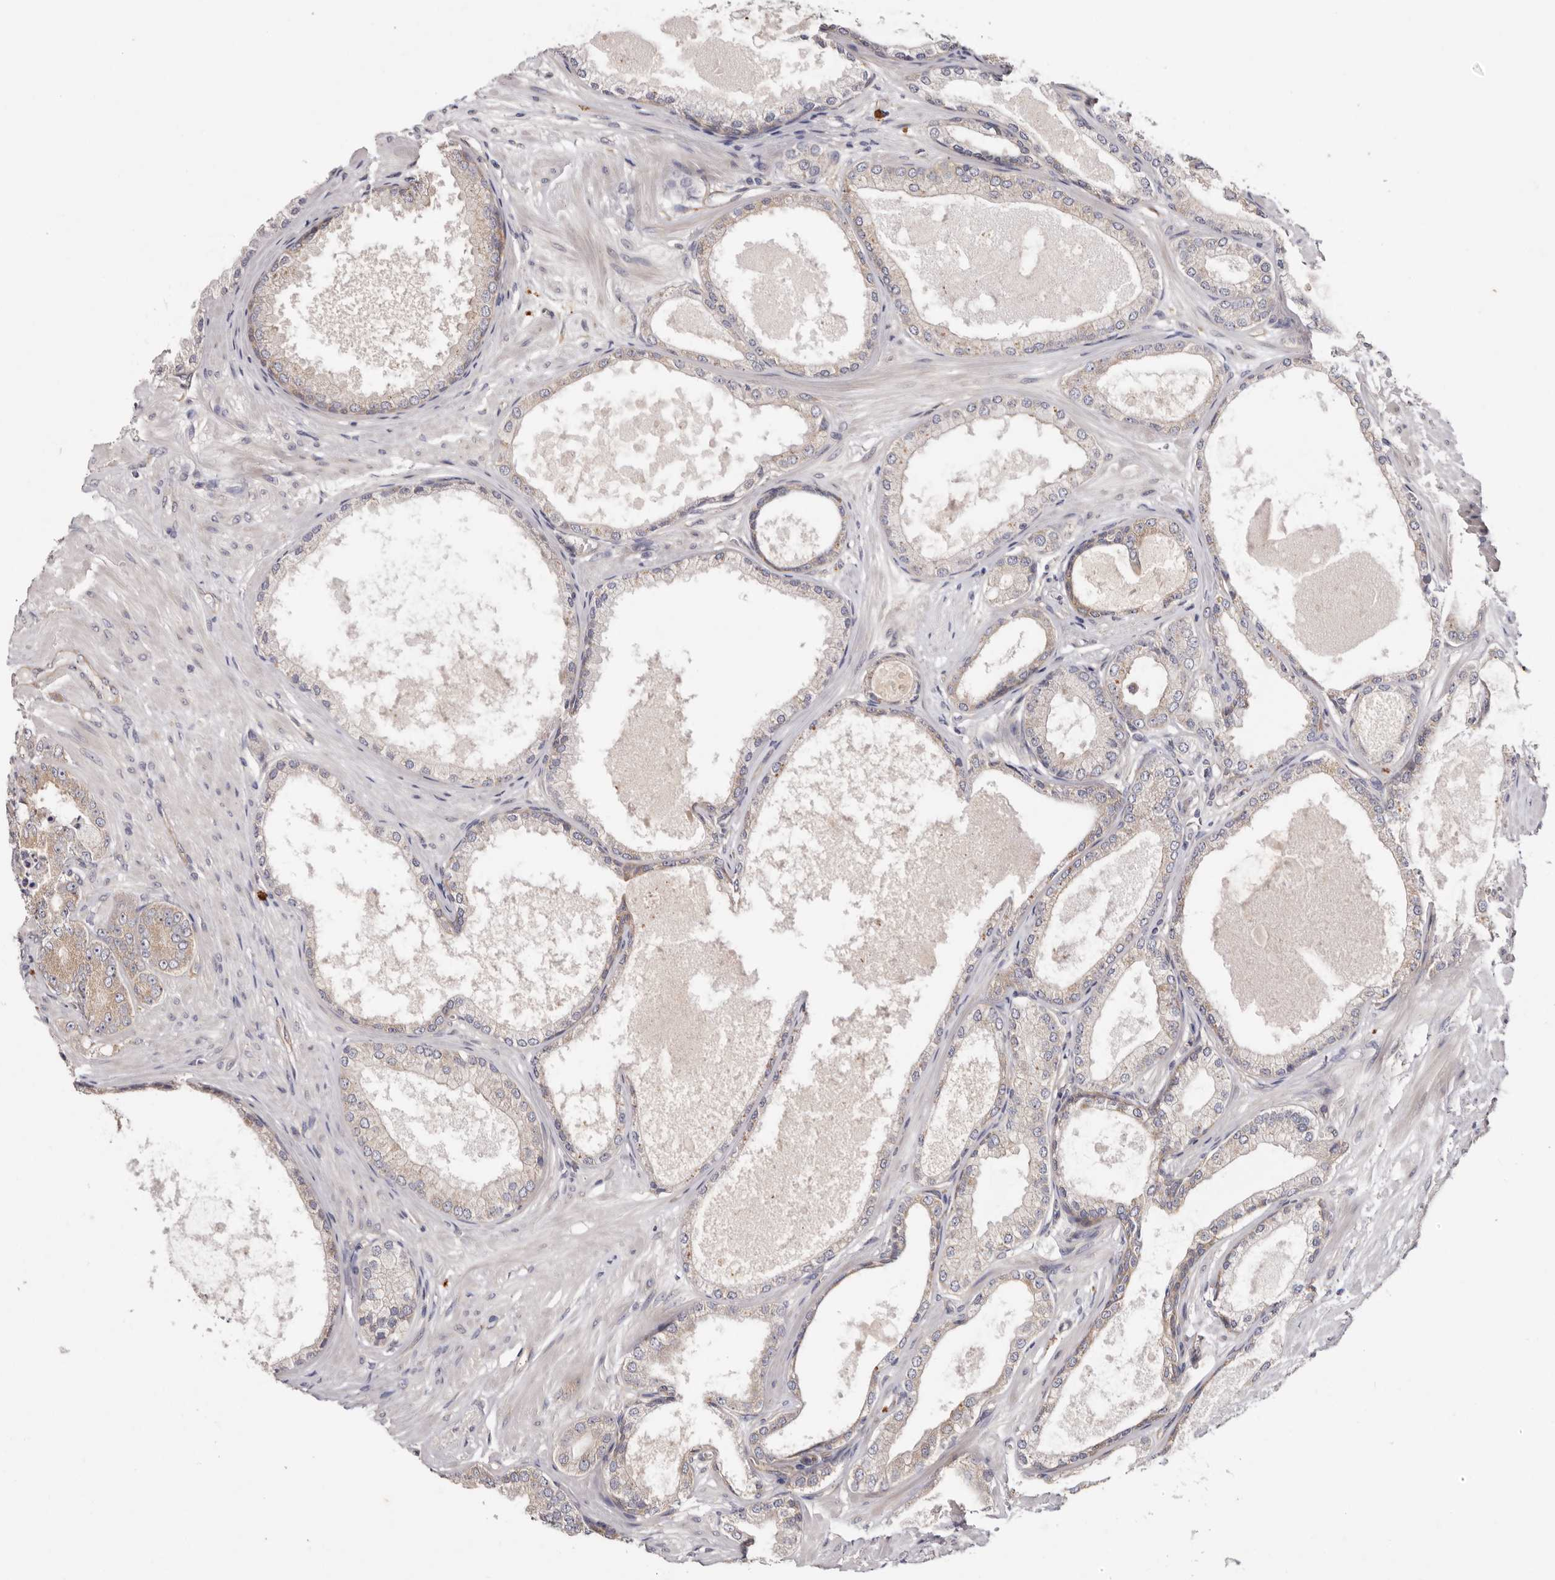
{"staining": {"intensity": "weak", "quantity": "<25%", "location": "cytoplasmic/membranous"}, "tissue": "prostate cancer", "cell_type": "Tumor cells", "image_type": "cancer", "snomed": [{"axis": "morphology", "description": "Adenocarcinoma, Low grade"}, {"axis": "topography", "description": "Prostate"}], "caption": "Immunohistochemical staining of human prostate cancer (adenocarcinoma (low-grade)) shows no significant expression in tumor cells.", "gene": "FAM167B", "patient": {"sex": "male", "age": 63}}